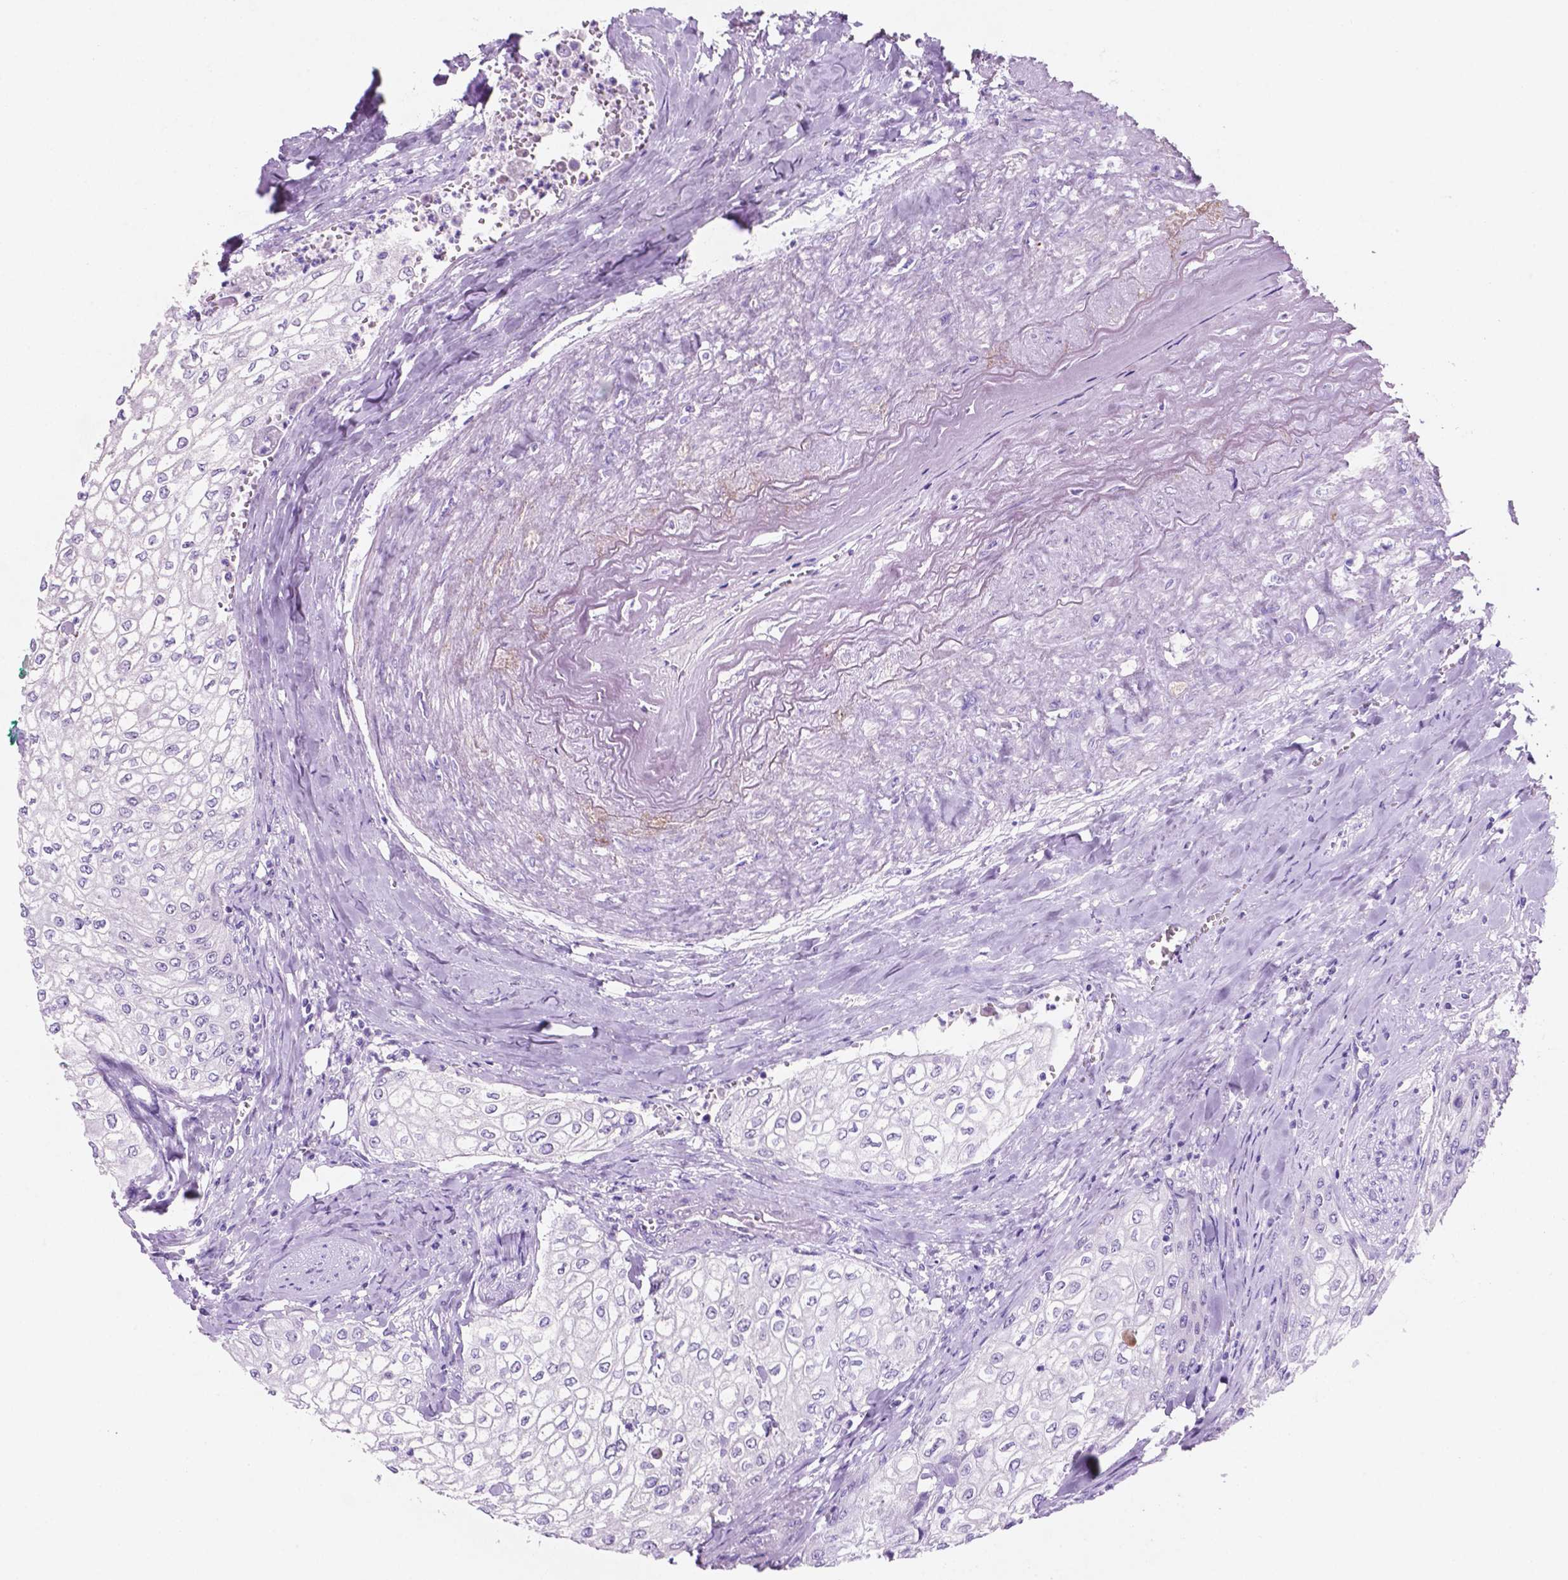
{"staining": {"intensity": "negative", "quantity": "none", "location": "none"}, "tissue": "urothelial cancer", "cell_type": "Tumor cells", "image_type": "cancer", "snomed": [{"axis": "morphology", "description": "Urothelial carcinoma, High grade"}, {"axis": "topography", "description": "Urinary bladder"}], "caption": "Tumor cells are negative for protein expression in human high-grade urothelial carcinoma. (Stains: DAB IHC with hematoxylin counter stain, Microscopy: brightfield microscopy at high magnification).", "gene": "EBLN2", "patient": {"sex": "male", "age": 62}}